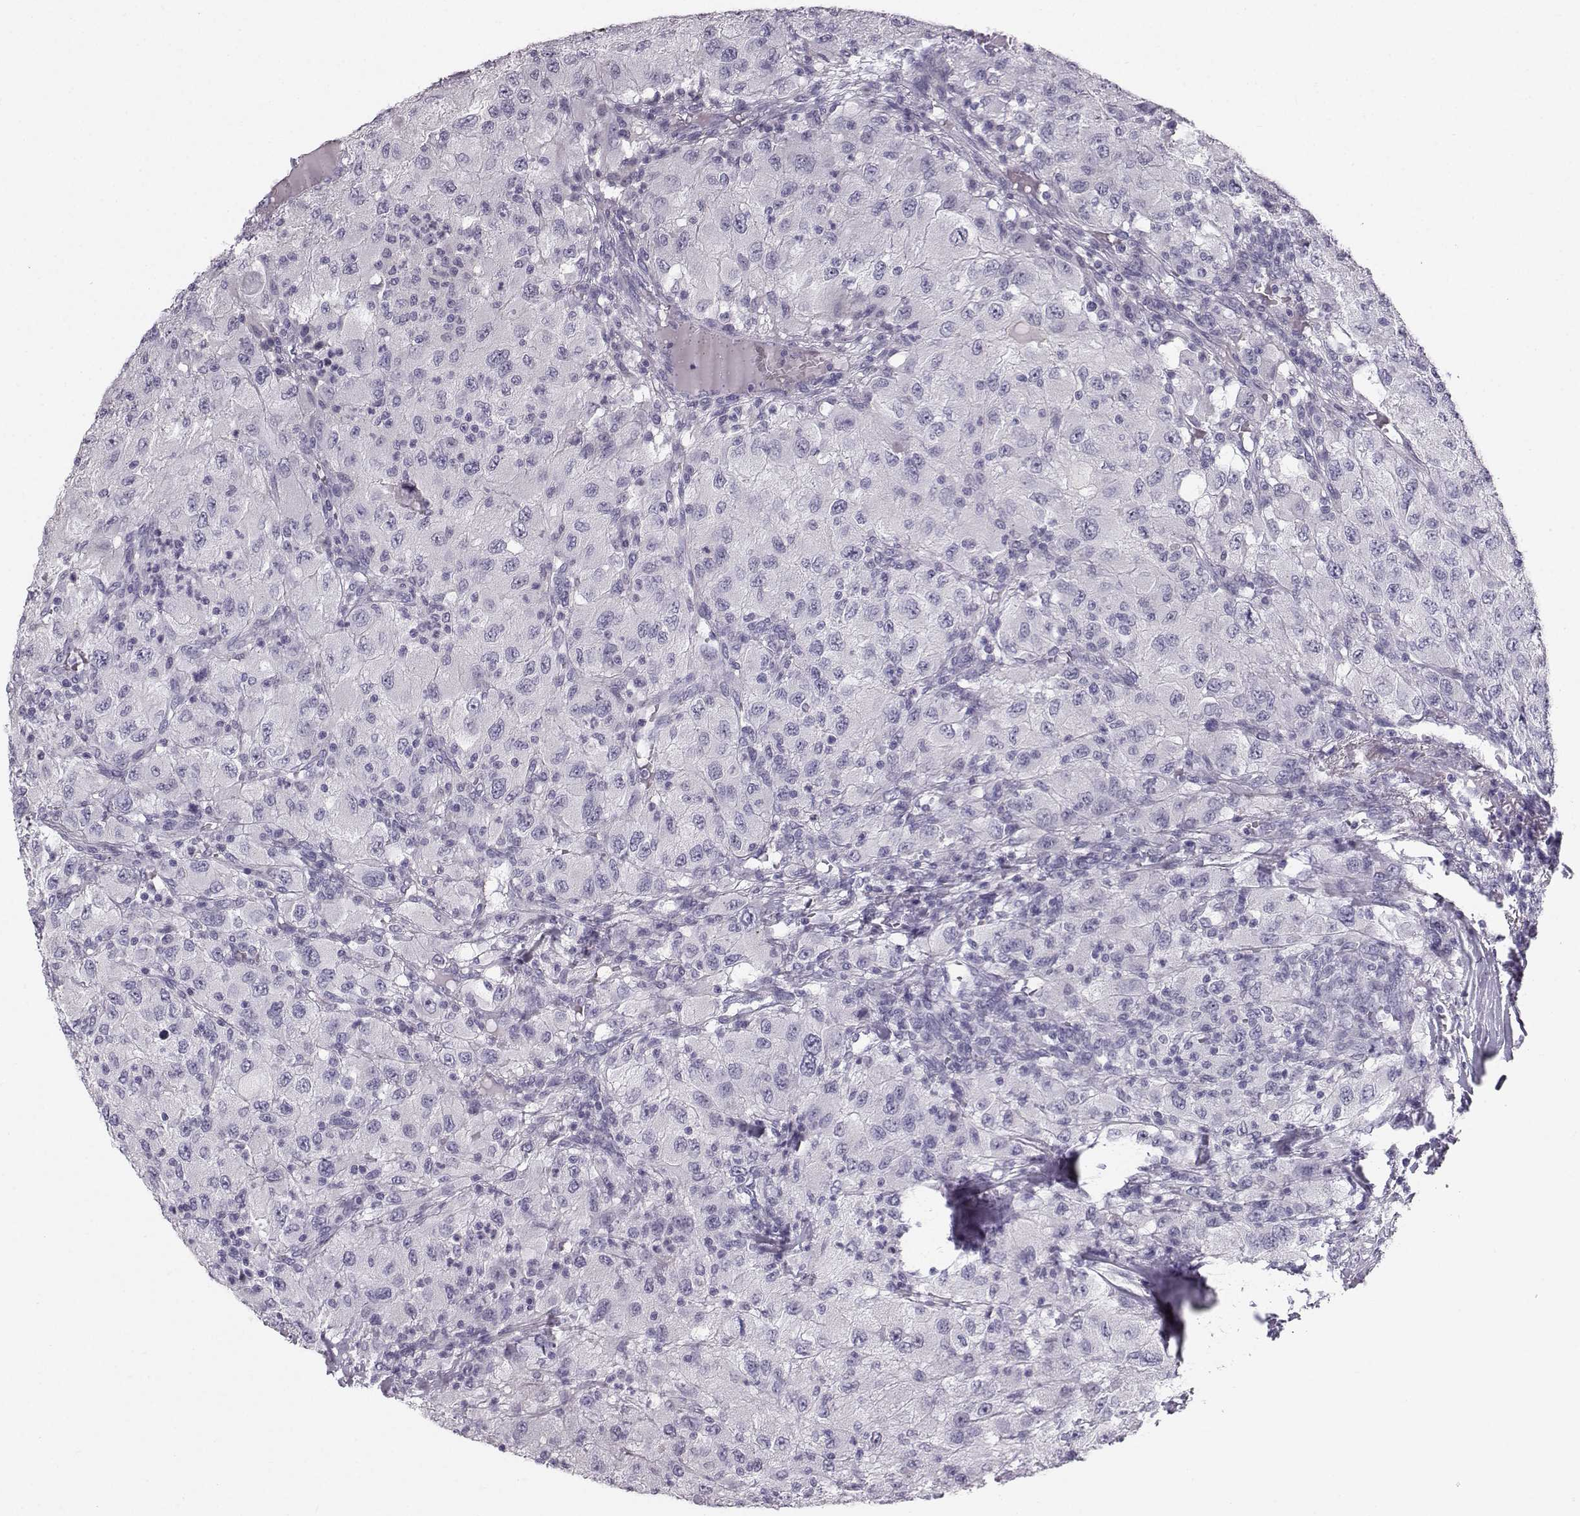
{"staining": {"intensity": "negative", "quantity": "none", "location": "none"}, "tissue": "renal cancer", "cell_type": "Tumor cells", "image_type": "cancer", "snomed": [{"axis": "morphology", "description": "Adenocarcinoma, NOS"}, {"axis": "topography", "description": "Kidney"}], "caption": "Protein analysis of adenocarcinoma (renal) reveals no significant staining in tumor cells.", "gene": "CASR", "patient": {"sex": "female", "age": 67}}